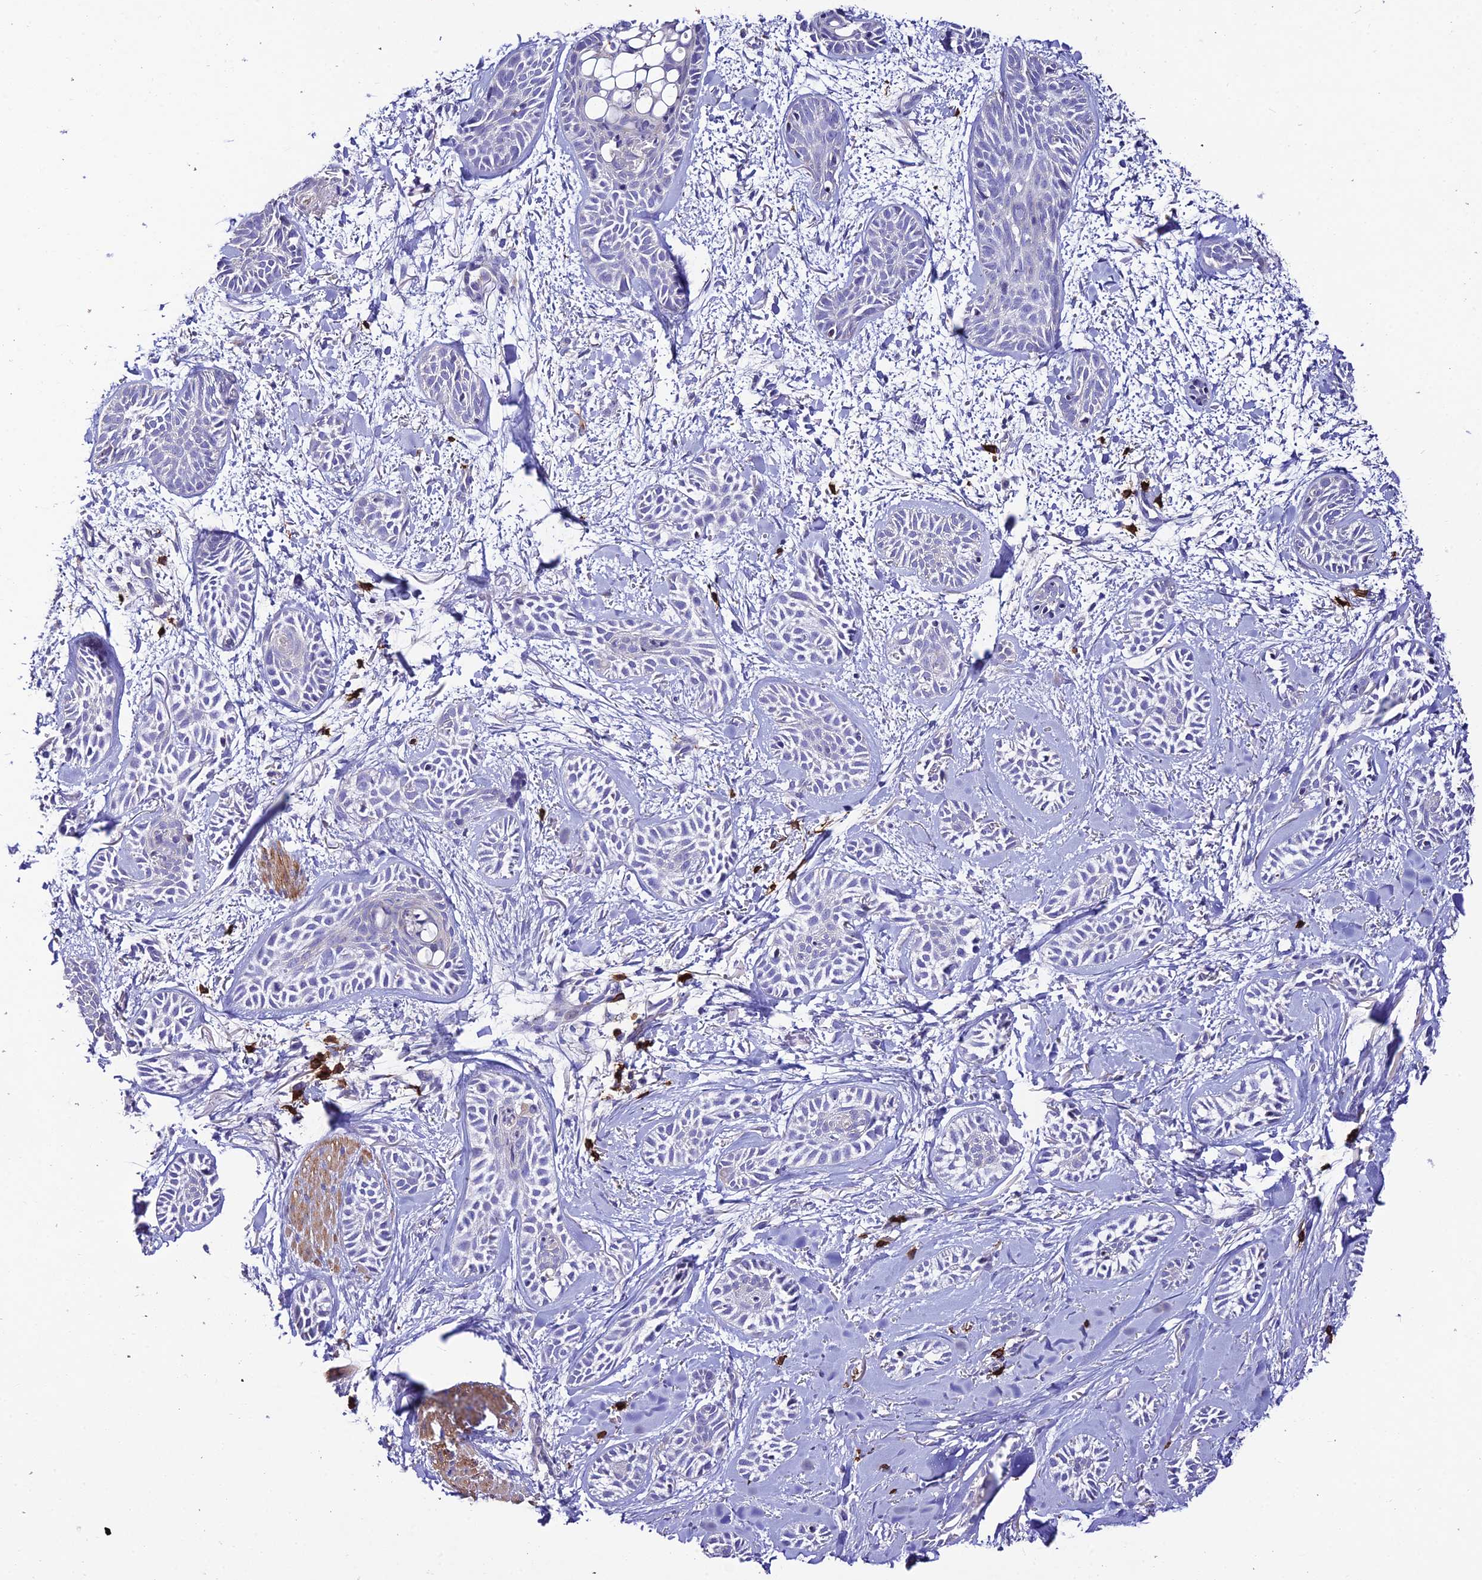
{"staining": {"intensity": "negative", "quantity": "none", "location": "none"}, "tissue": "skin cancer", "cell_type": "Tumor cells", "image_type": "cancer", "snomed": [{"axis": "morphology", "description": "Basal cell carcinoma"}, {"axis": "topography", "description": "Skin"}], "caption": "Skin cancer (basal cell carcinoma) was stained to show a protein in brown. There is no significant staining in tumor cells.", "gene": "PTPRCAP", "patient": {"sex": "female", "age": 59}}